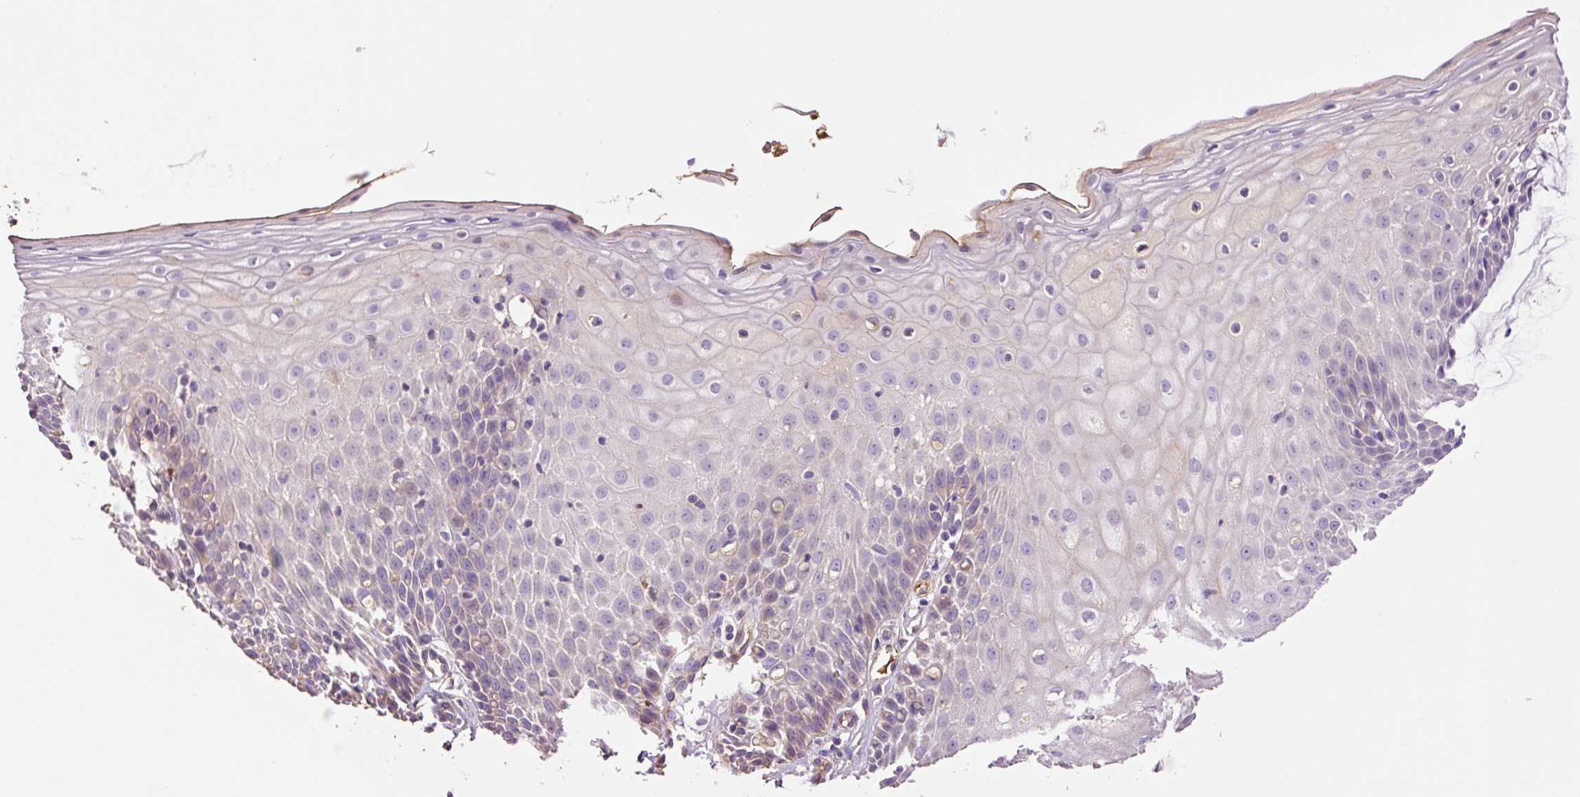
{"staining": {"intensity": "negative", "quantity": "none", "location": "none"}, "tissue": "cervix", "cell_type": "Glandular cells", "image_type": "normal", "snomed": [{"axis": "morphology", "description": "Normal tissue, NOS"}, {"axis": "topography", "description": "Cervix"}], "caption": "This photomicrograph is of unremarkable cervix stained with IHC to label a protein in brown with the nuclei are counter-stained blue. There is no staining in glandular cells.", "gene": "TMEM235", "patient": {"sex": "female", "age": 36}}